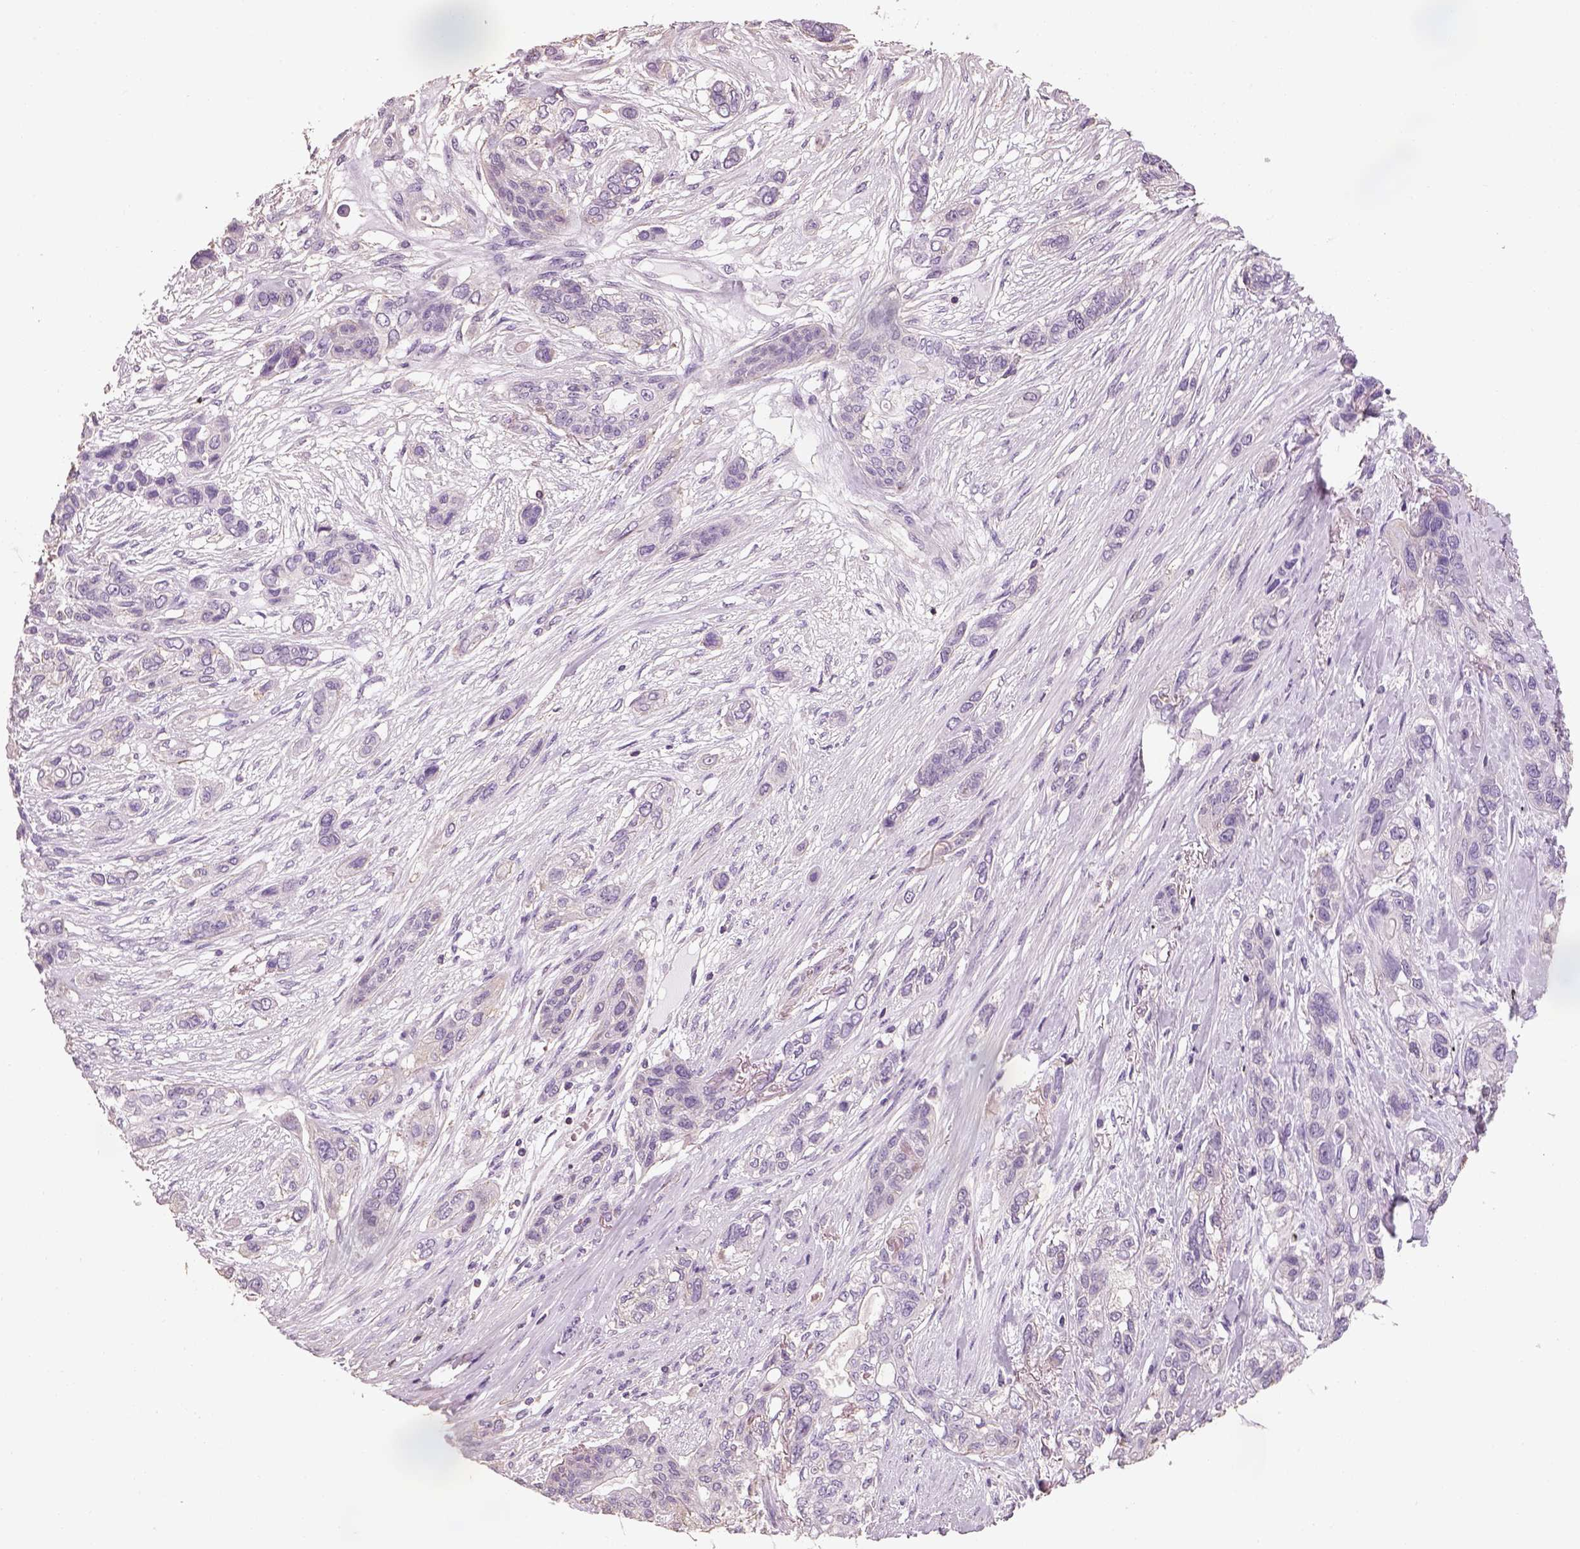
{"staining": {"intensity": "negative", "quantity": "none", "location": "none"}, "tissue": "lung cancer", "cell_type": "Tumor cells", "image_type": "cancer", "snomed": [{"axis": "morphology", "description": "Squamous cell carcinoma, NOS"}, {"axis": "topography", "description": "Lung"}], "caption": "Immunohistochemistry of lung cancer (squamous cell carcinoma) reveals no staining in tumor cells.", "gene": "OTUD6A", "patient": {"sex": "female", "age": 70}}